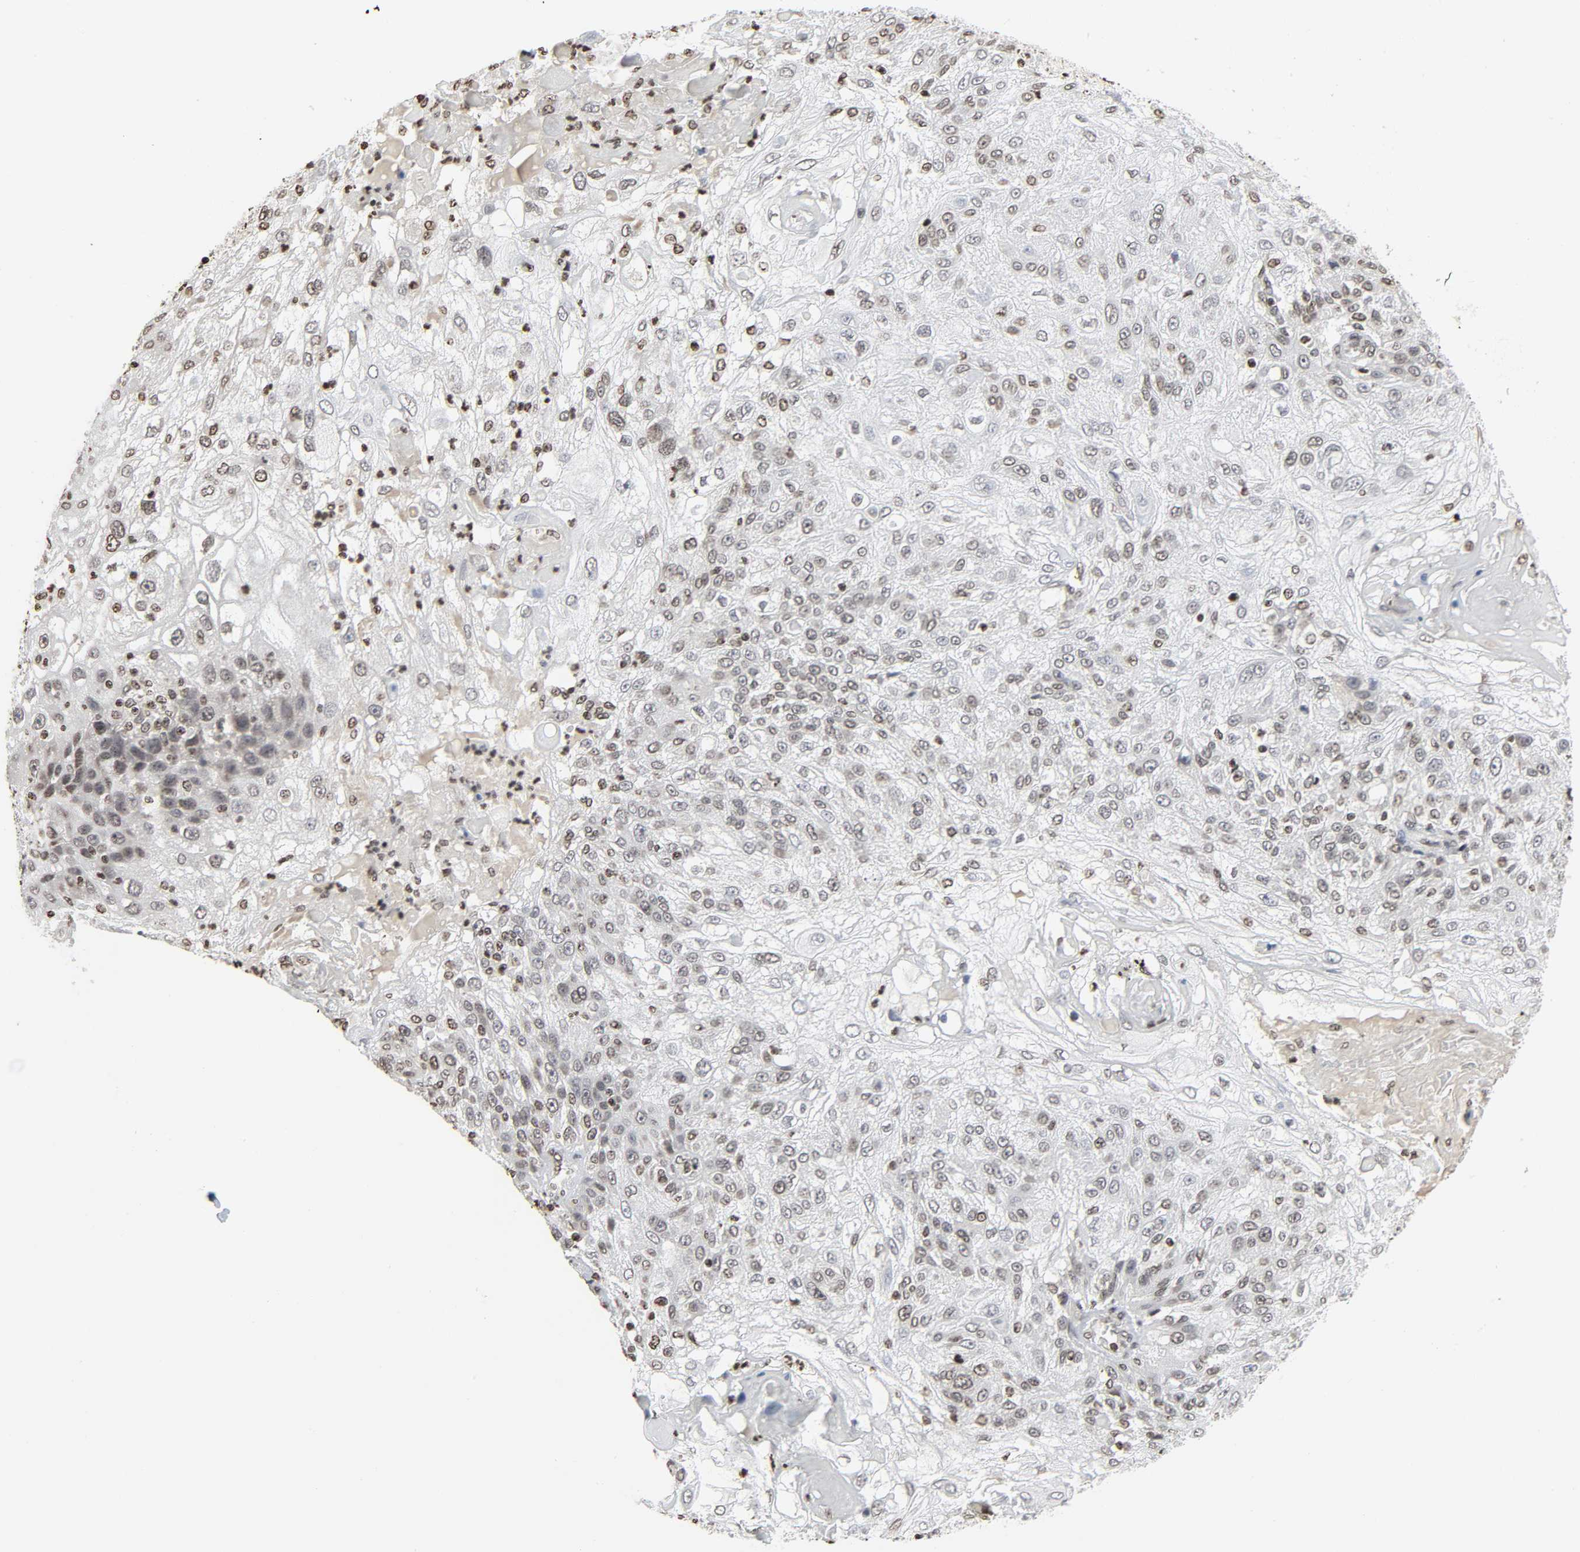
{"staining": {"intensity": "weak", "quantity": "25%-75%", "location": "nuclear"}, "tissue": "skin cancer", "cell_type": "Tumor cells", "image_type": "cancer", "snomed": [{"axis": "morphology", "description": "Normal tissue, NOS"}, {"axis": "morphology", "description": "Squamous cell carcinoma, NOS"}, {"axis": "topography", "description": "Skin"}], "caption": "A micrograph of skin squamous cell carcinoma stained for a protein exhibits weak nuclear brown staining in tumor cells. The staining was performed using DAB to visualize the protein expression in brown, while the nuclei were stained in blue with hematoxylin (Magnification: 20x).", "gene": "ELAVL1", "patient": {"sex": "female", "age": 83}}